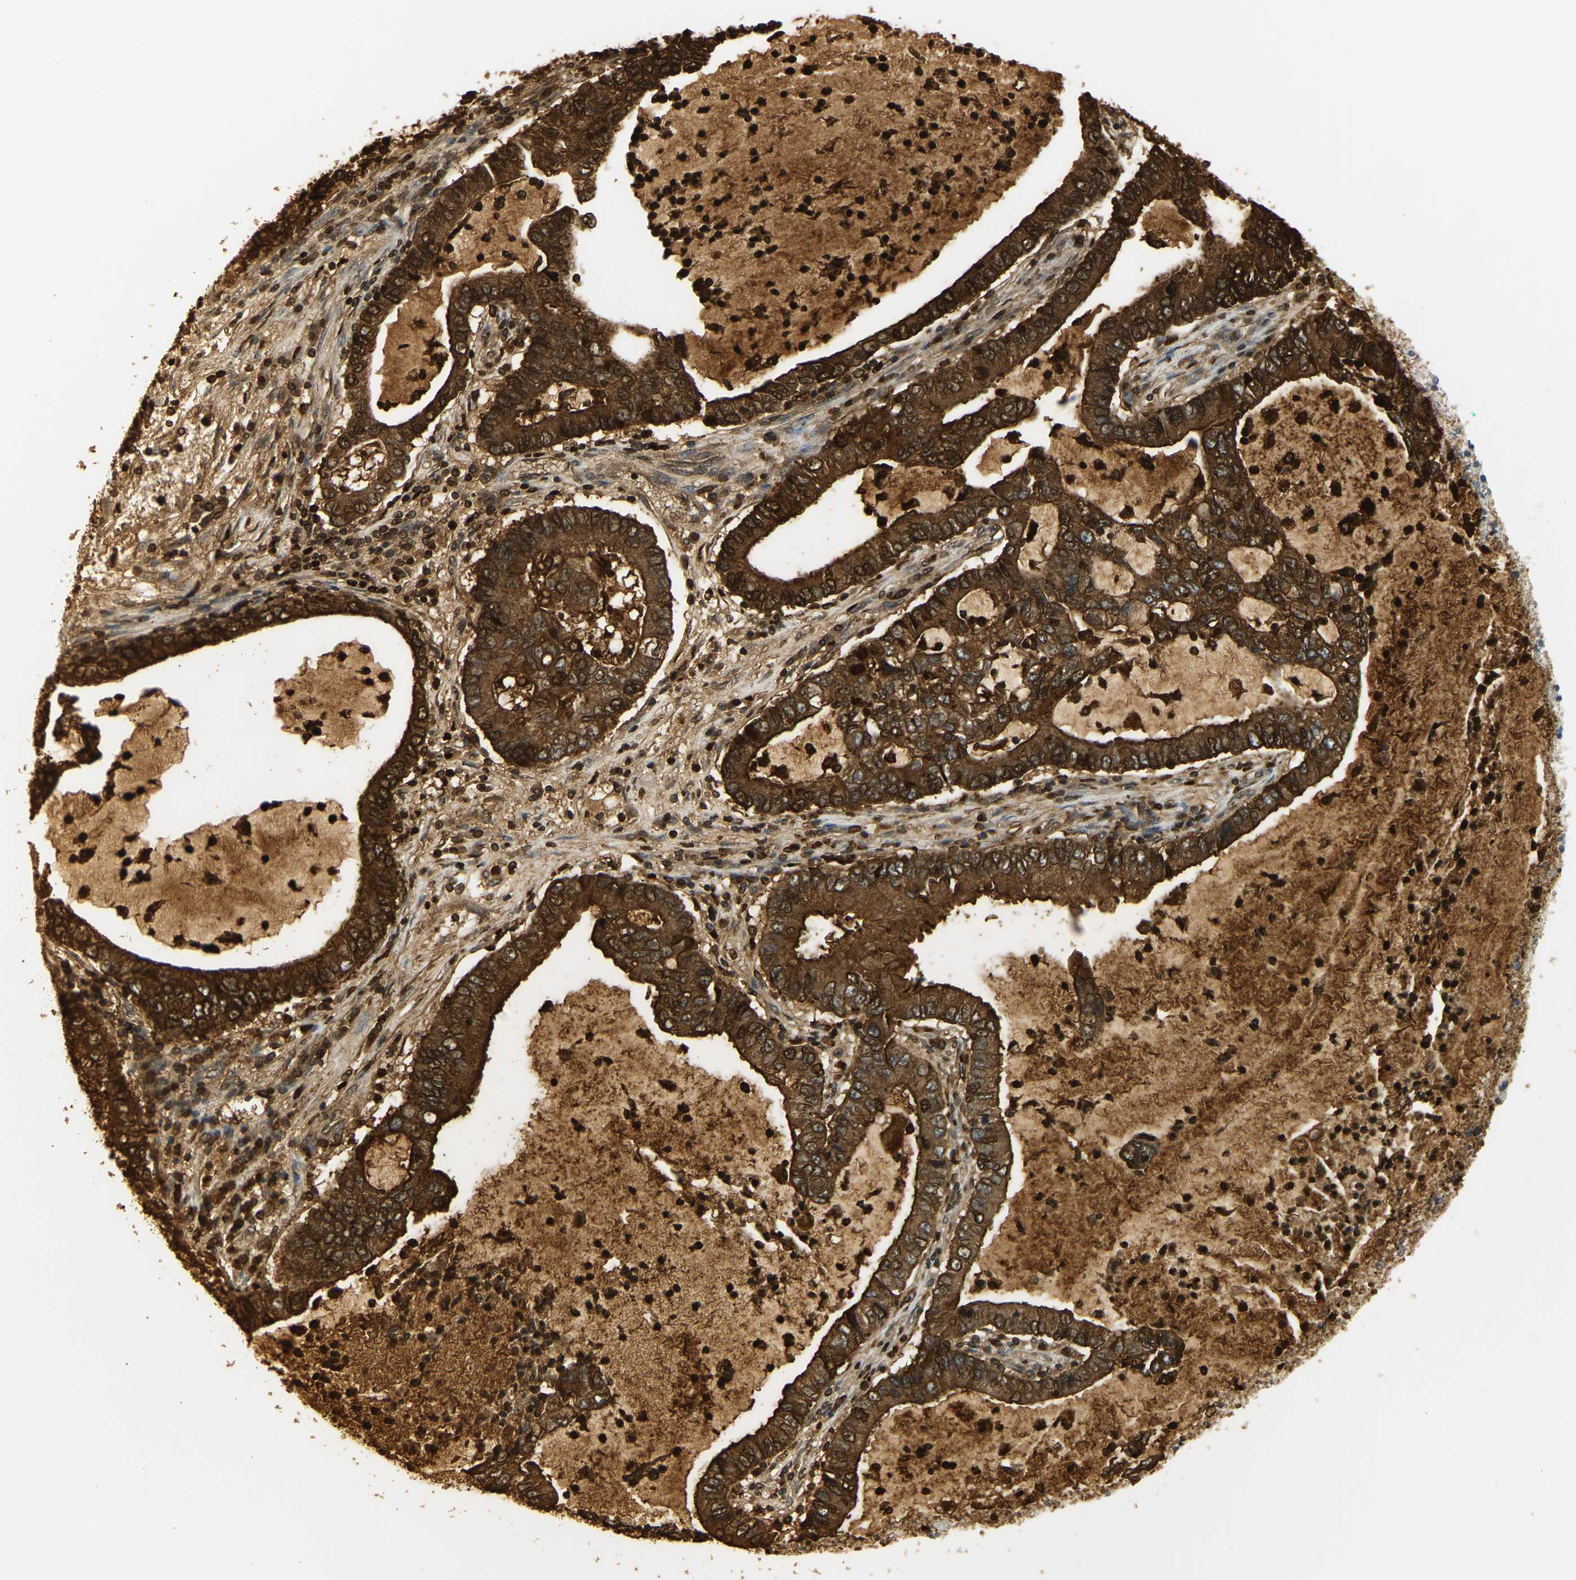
{"staining": {"intensity": "strong", "quantity": ">75%", "location": "cytoplasmic/membranous"}, "tissue": "lung cancer", "cell_type": "Tumor cells", "image_type": "cancer", "snomed": [{"axis": "morphology", "description": "Adenocarcinoma, NOS"}, {"axis": "topography", "description": "Lung"}], "caption": "Immunohistochemistry photomicrograph of human lung adenocarcinoma stained for a protein (brown), which exhibits high levels of strong cytoplasmic/membranous positivity in approximately >75% of tumor cells.", "gene": "CEACAM5", "patient": {"sex": "female", "age": 51}}